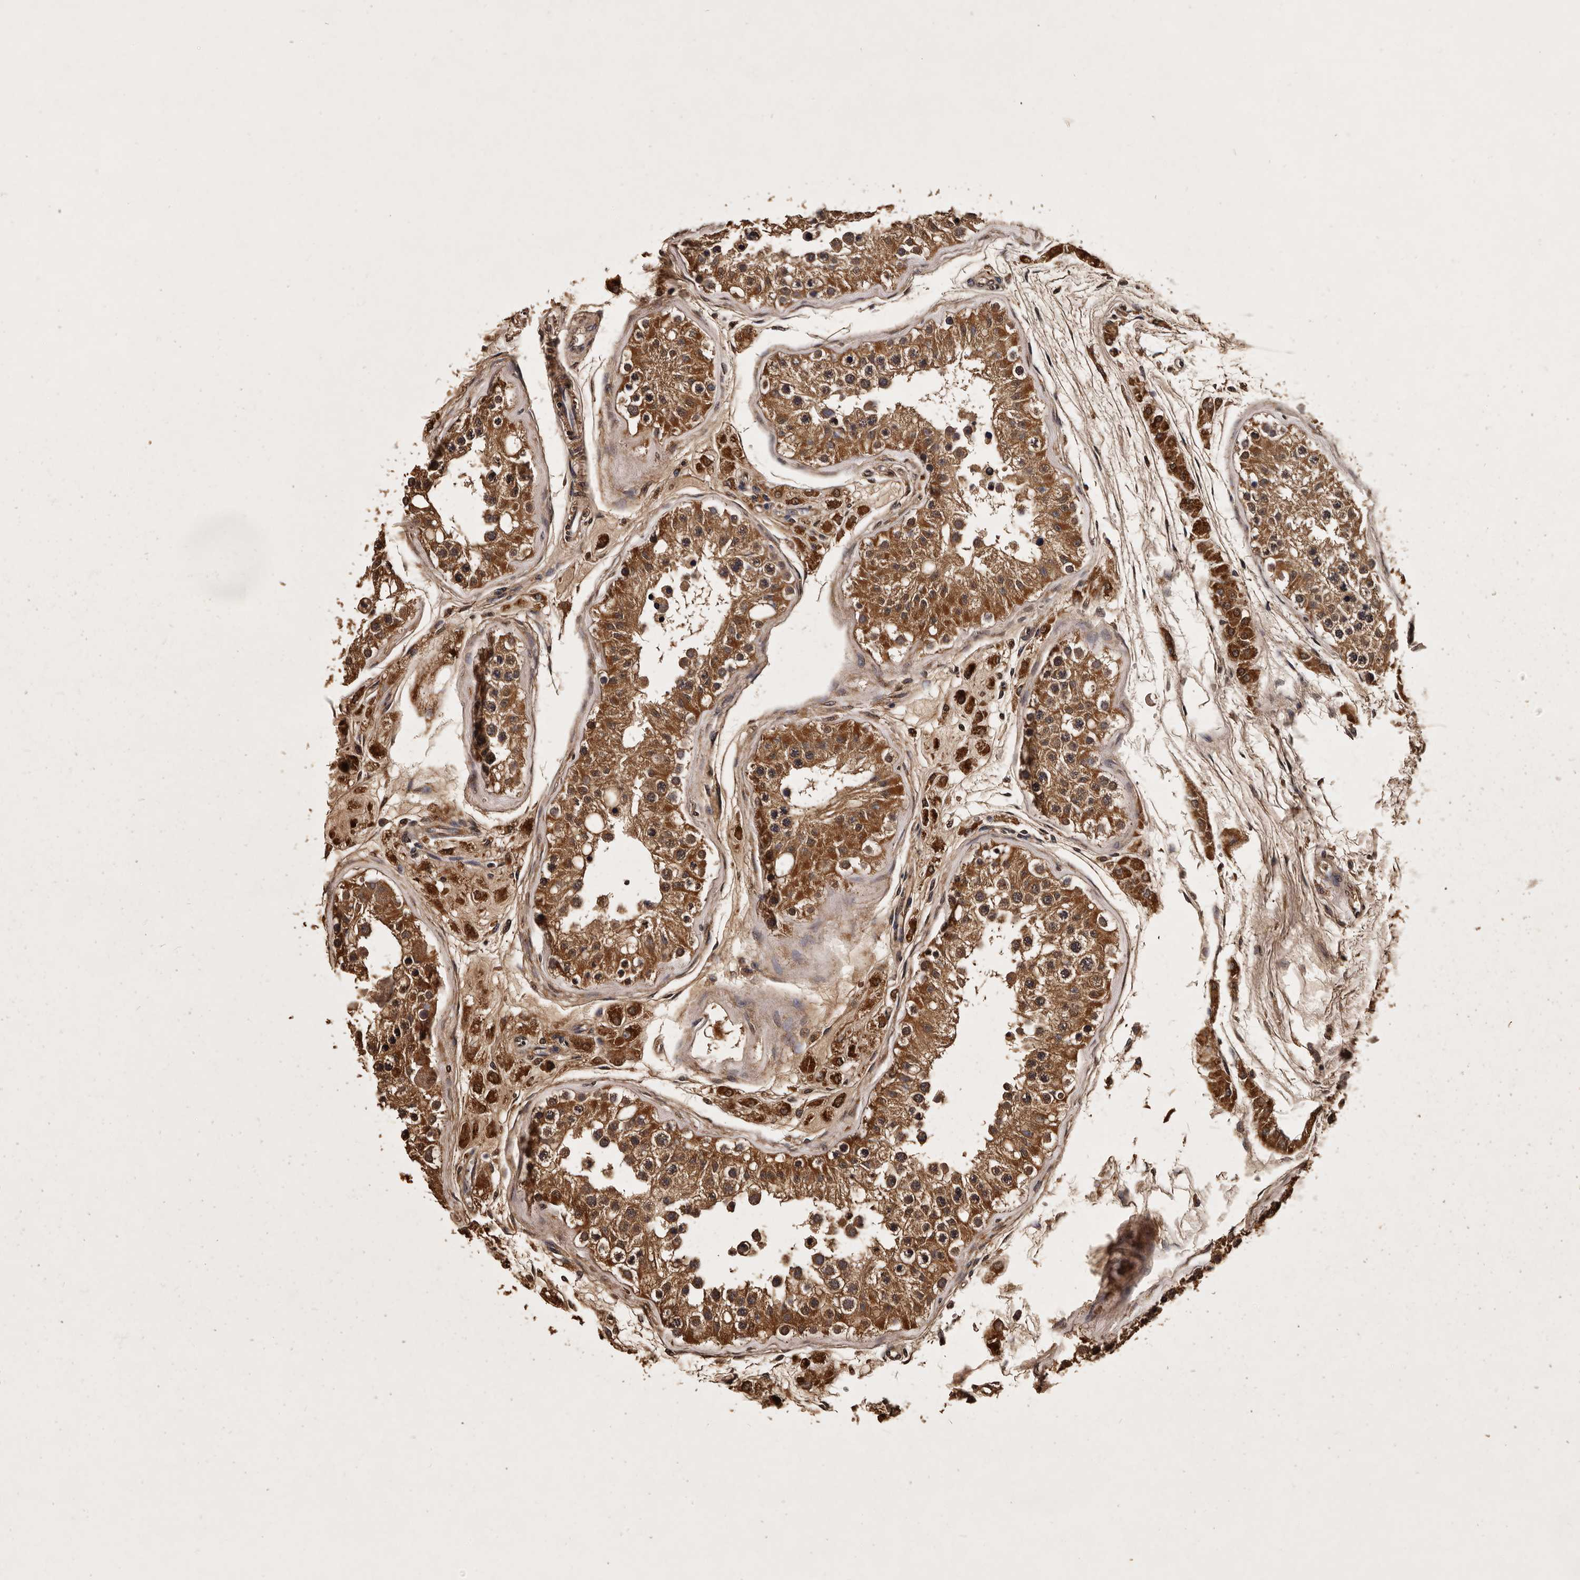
{"staining": {"intensity": "strong", "quantity": ">75%", "location": "cytoplasmic/membranous"}, "tissue": "testis", "cell_type": "Cells in seminiferous ducts", "image_type": "normal", "snomed": [{"axis": "morphology", "description": "Normal tissue, NOS"}, {"axis": "morphology", "description": "Adenocarcinoma, metastatic, NOS"}, {"axis": "topography", "description": "Testis"}], "caption": "IHC photomicrograph of normal testis: human testis stained using immunohistochemistry (IHC) exhibits high levels of strong protein expression localized specifically in the cytoplasmic/membranous of cells in seminiferous ducts, appearing as a cytoplasmic/membranous brown color.", "gene": "PARS2", "patient": {"sex": "male", "age": 26}}